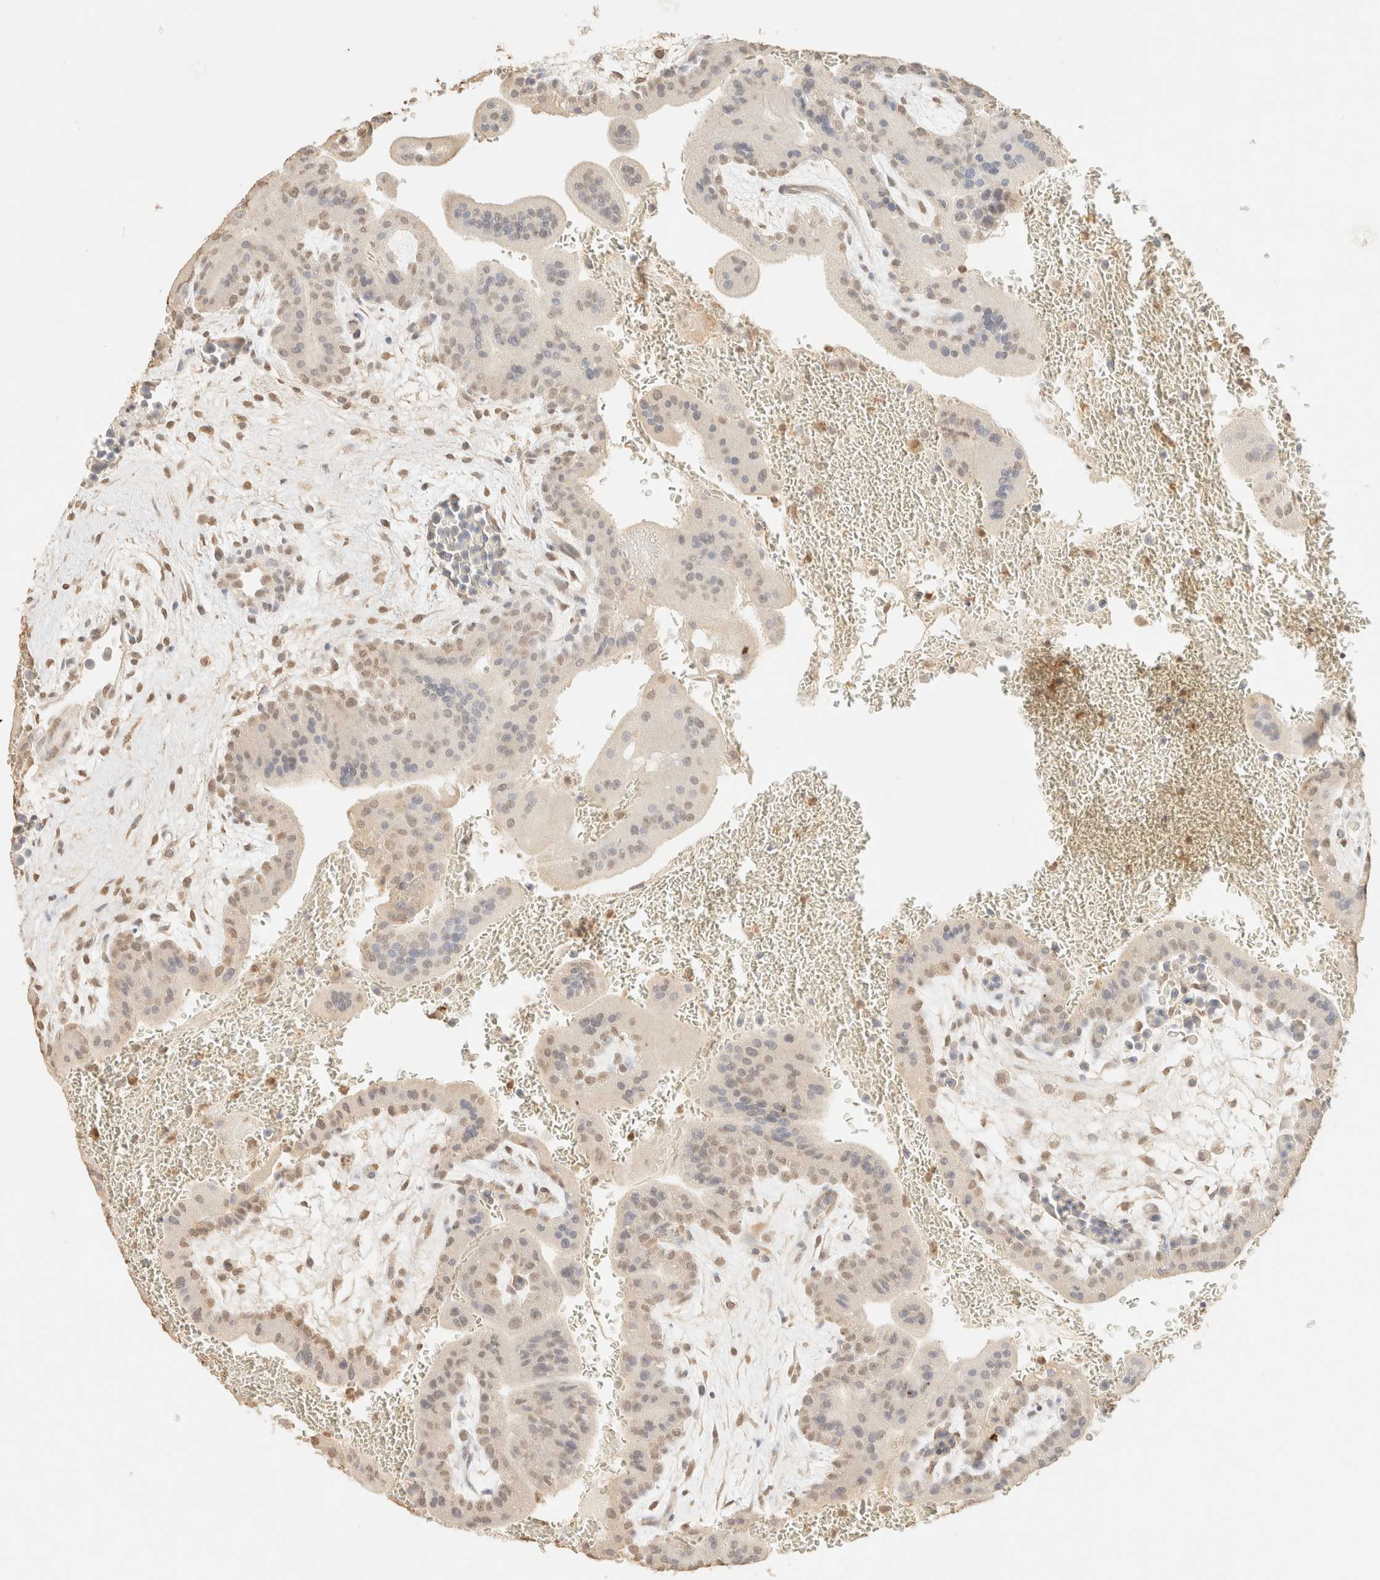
{"staining": {"intensity": "weak", "quantity": "25%-75%", "location": "nuclear"}, "tissue": "placenta", "cell_type": "Trophoblastic cells", "image_type": "normal", "snomed": [{"axis": "morphology", "description": "Normal tissue, NOS"}, {"axis": "topography", "description": "Placenta"}], "caption": "Approximately 25%-75% of trophoblastic cells in benign placenta display weak nuclear protein staining as visualized by brown immunohistochemical staining.", "gene": "S100A13", "patient": {"sex": "female", "age": 35}}